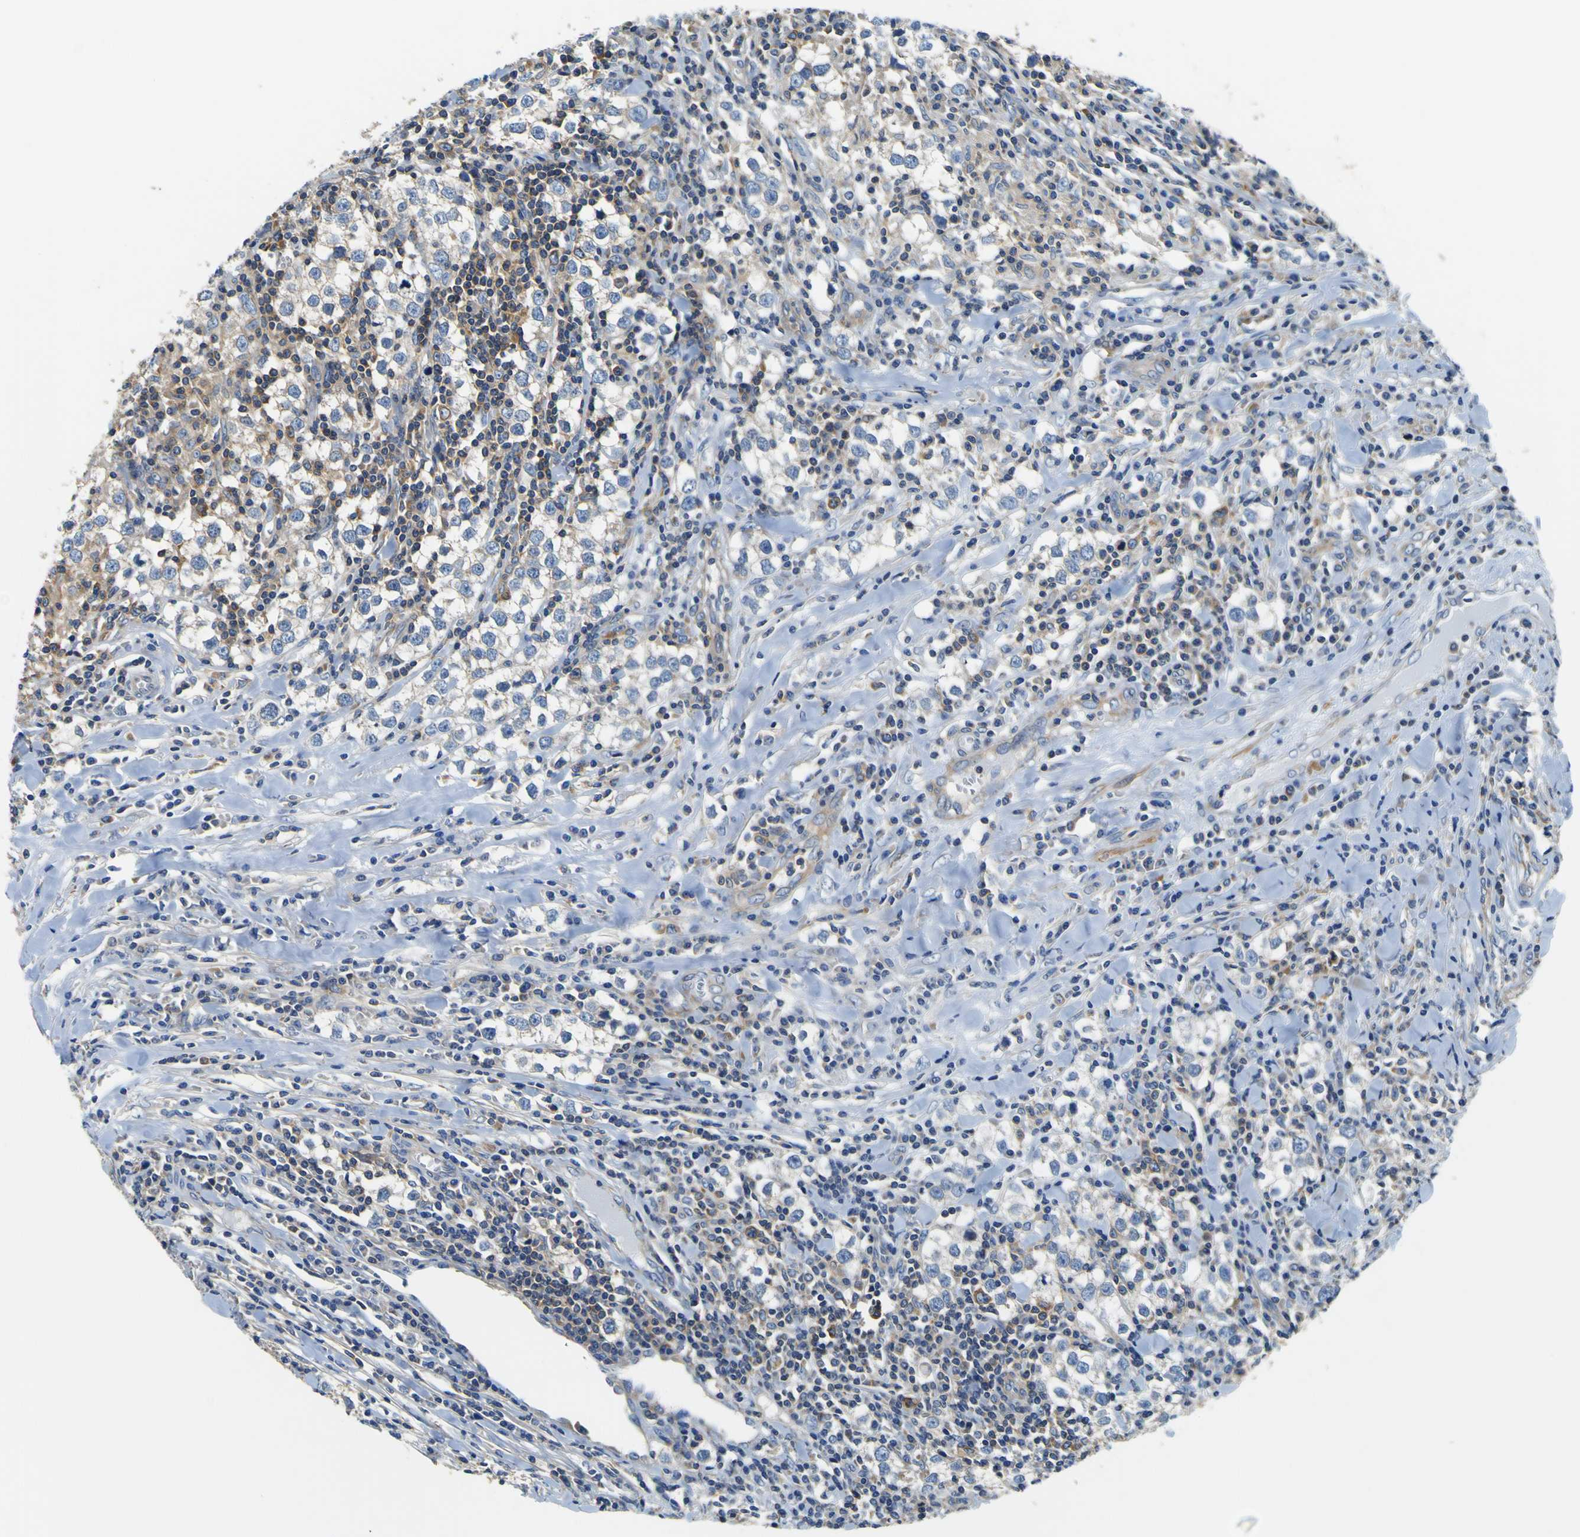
{"staining": {"intensity": "weak", "quantity": "<25%", "location": "cytoplasmic/membranous"}, "tissue": "testis cancer", "cell_type": "Tumor cells", "image_type": "cancer", "snomed": [{"axis": "morphology", "description": "Seminoma, NOS"}, {"axis": "morphology", "description": "Carcinoma, Embryonal, NOS"}, {"axis": "topography", "description": "Testis"}], "caption": "A photomicrograph of human testis cancer is negative for staining in tumor cells.", "gene": "CNR2", "patient": {"sex": "male", "age": 36}}